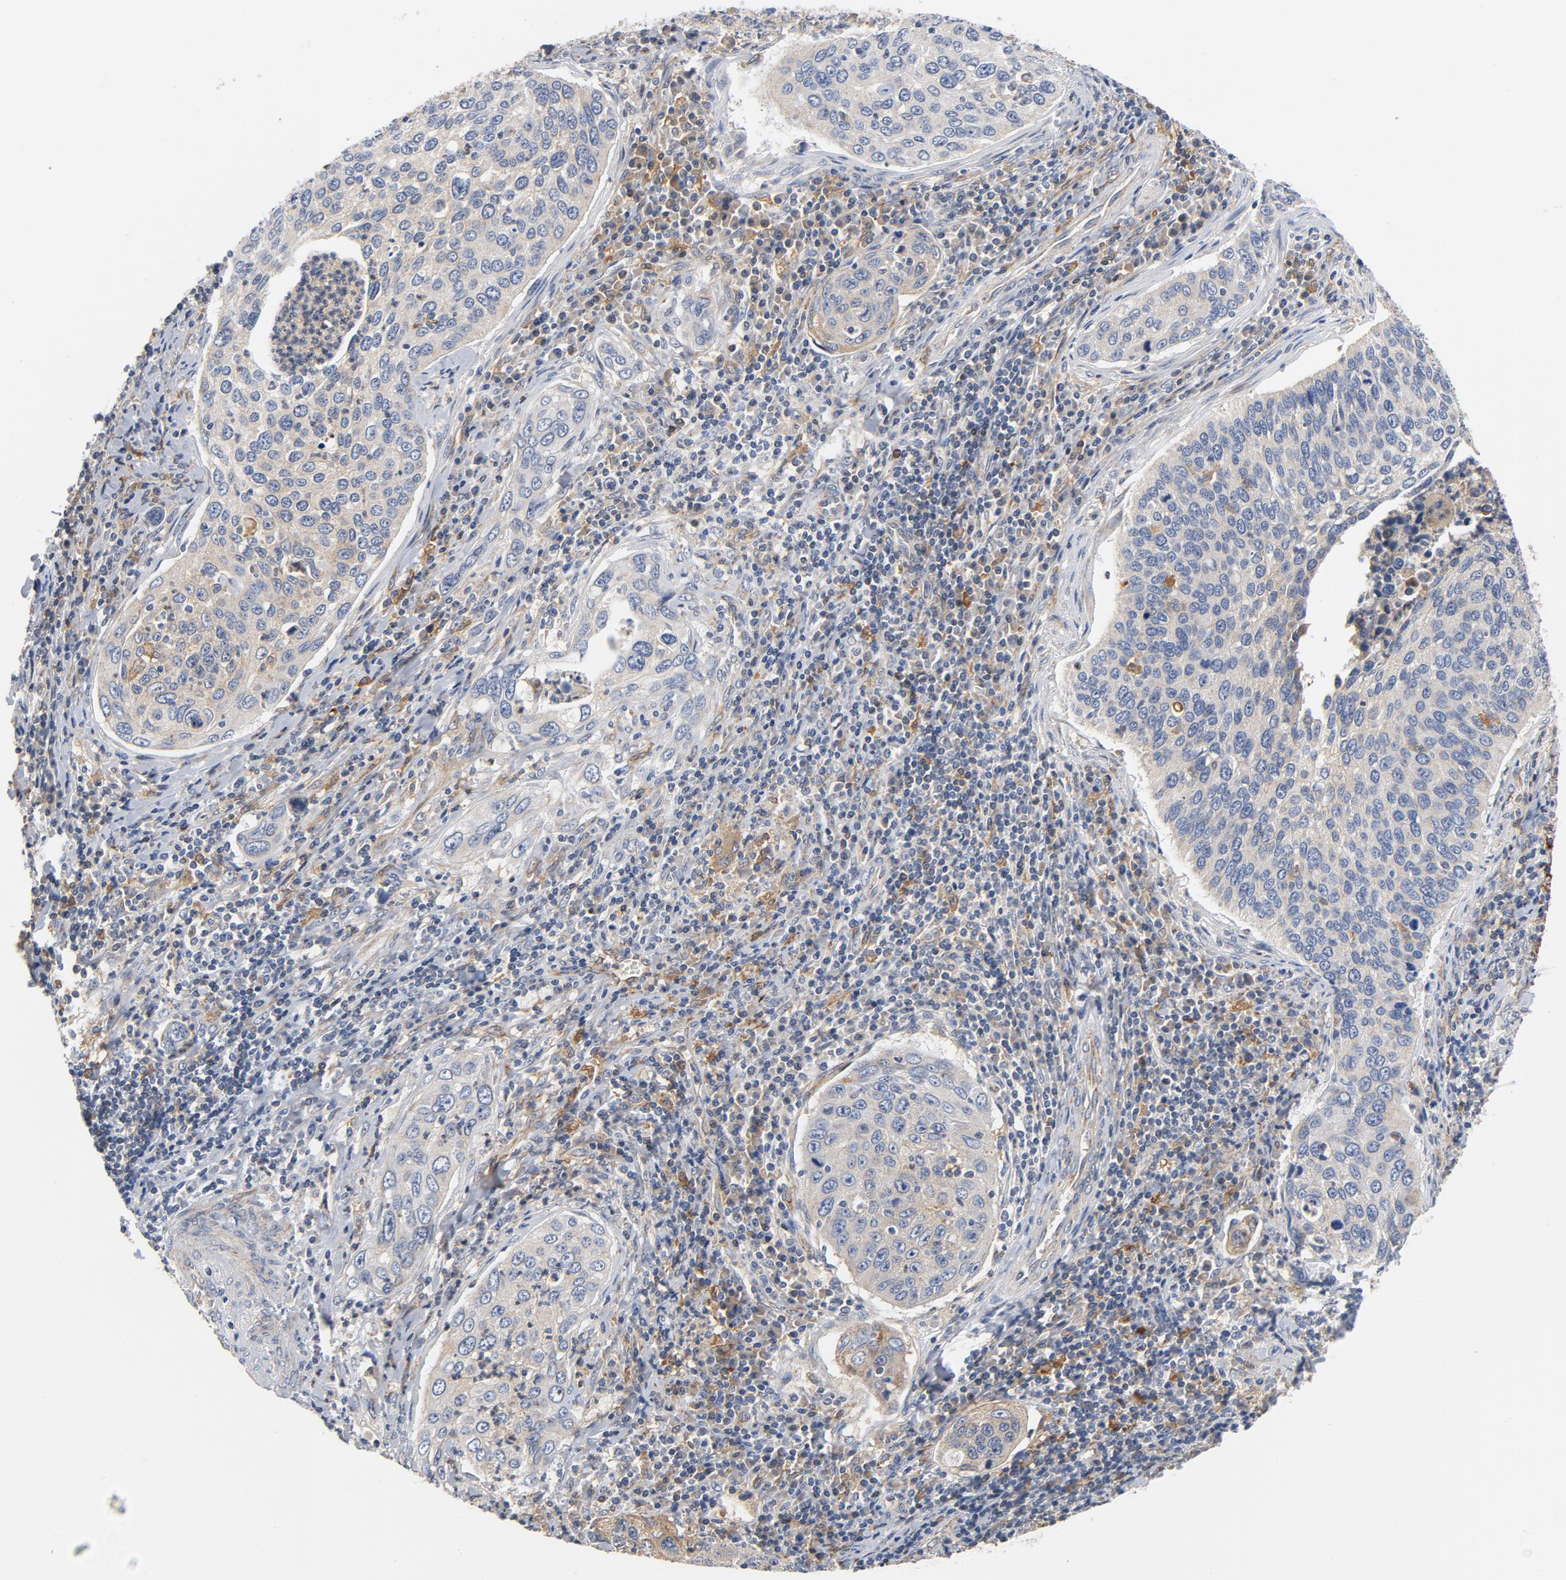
{"staining": {"intensity": "weak", "quantity": ">75%", "location": "cytoplasmic/membranous"}, "tissue": "cervical cancer", "cell_type": "Tumor cells", "image_type": "cancer", "snomed": [{"axis": "morphology", "description": "Squamous cell carcinoma, NOS"}, {"axis": "topography", "description": "Cervix"}], "caption": "An immunohistochemistry histopathology image of tumor tissue is shown. Protein staining in brown labels weak cytoplasmic/membranous positivity in cervical cancer (squamous cell carcinoma) within tumor cells.", "gene": "RAPGEF4", "patient": {"sex": "female", "age": 53}}